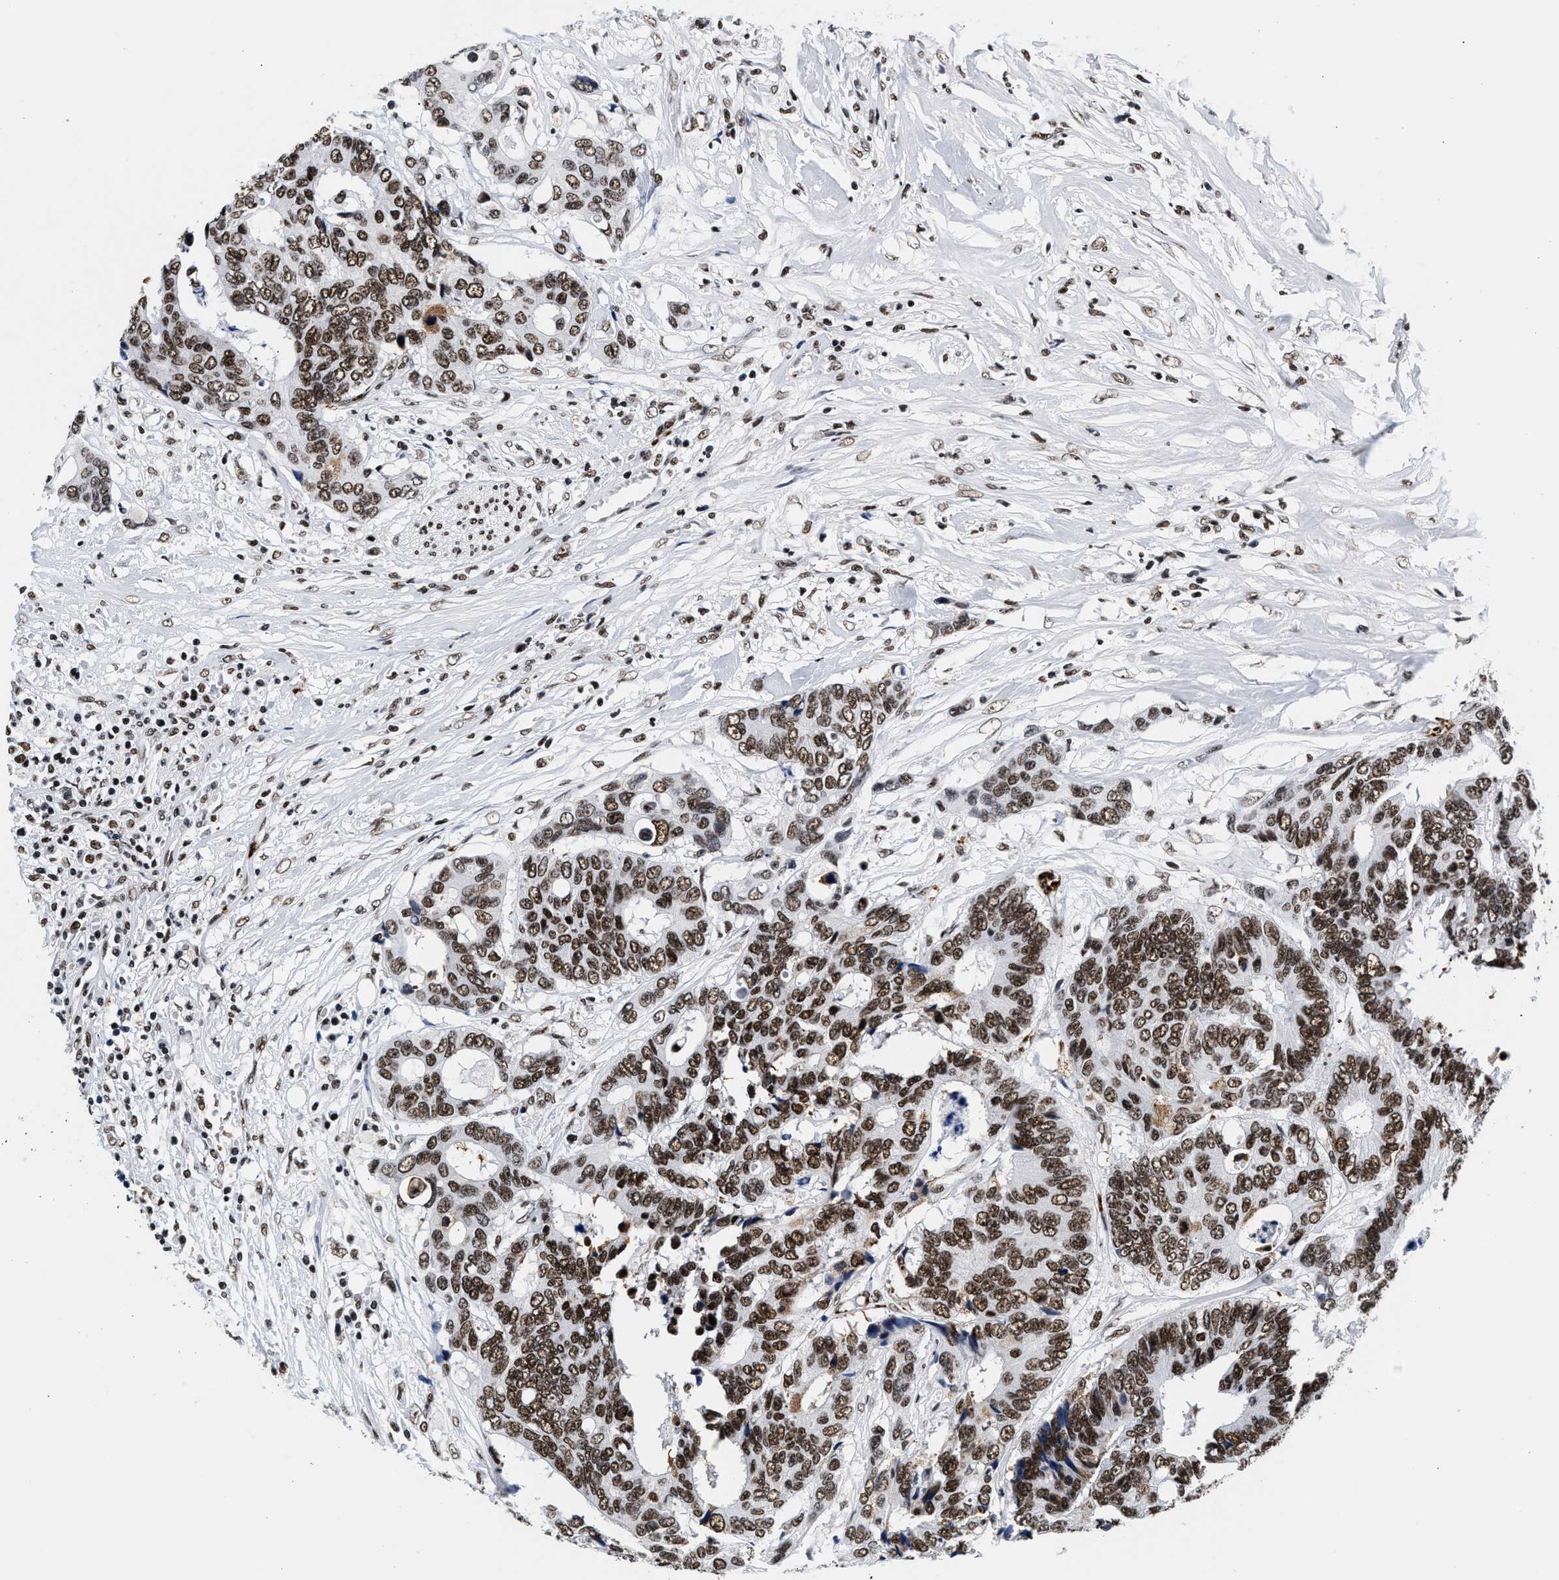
{"staining": {"intensity": "strong", "quantity": ">75%", "location": "nuclear"}, "tissue": "colorectal cancer", "cell_type": "Tumor cells", "image_type": "cancer", "snomed": [{"axis": "morphology", "description": "Adenocarcinoma, NOS"}, {"axis": "topography", "description": "Rectum"}], "caption": "Immunohistochemistry (IHC) photomicrograph of human adenocarcinoma (colorectal) stained for a protein (brown), which reveals high levels of strong nuclear expression in approximately >75% of tumor cells.", "gene": "RAD21", "patient": {"sex": "male", "age": 55}}